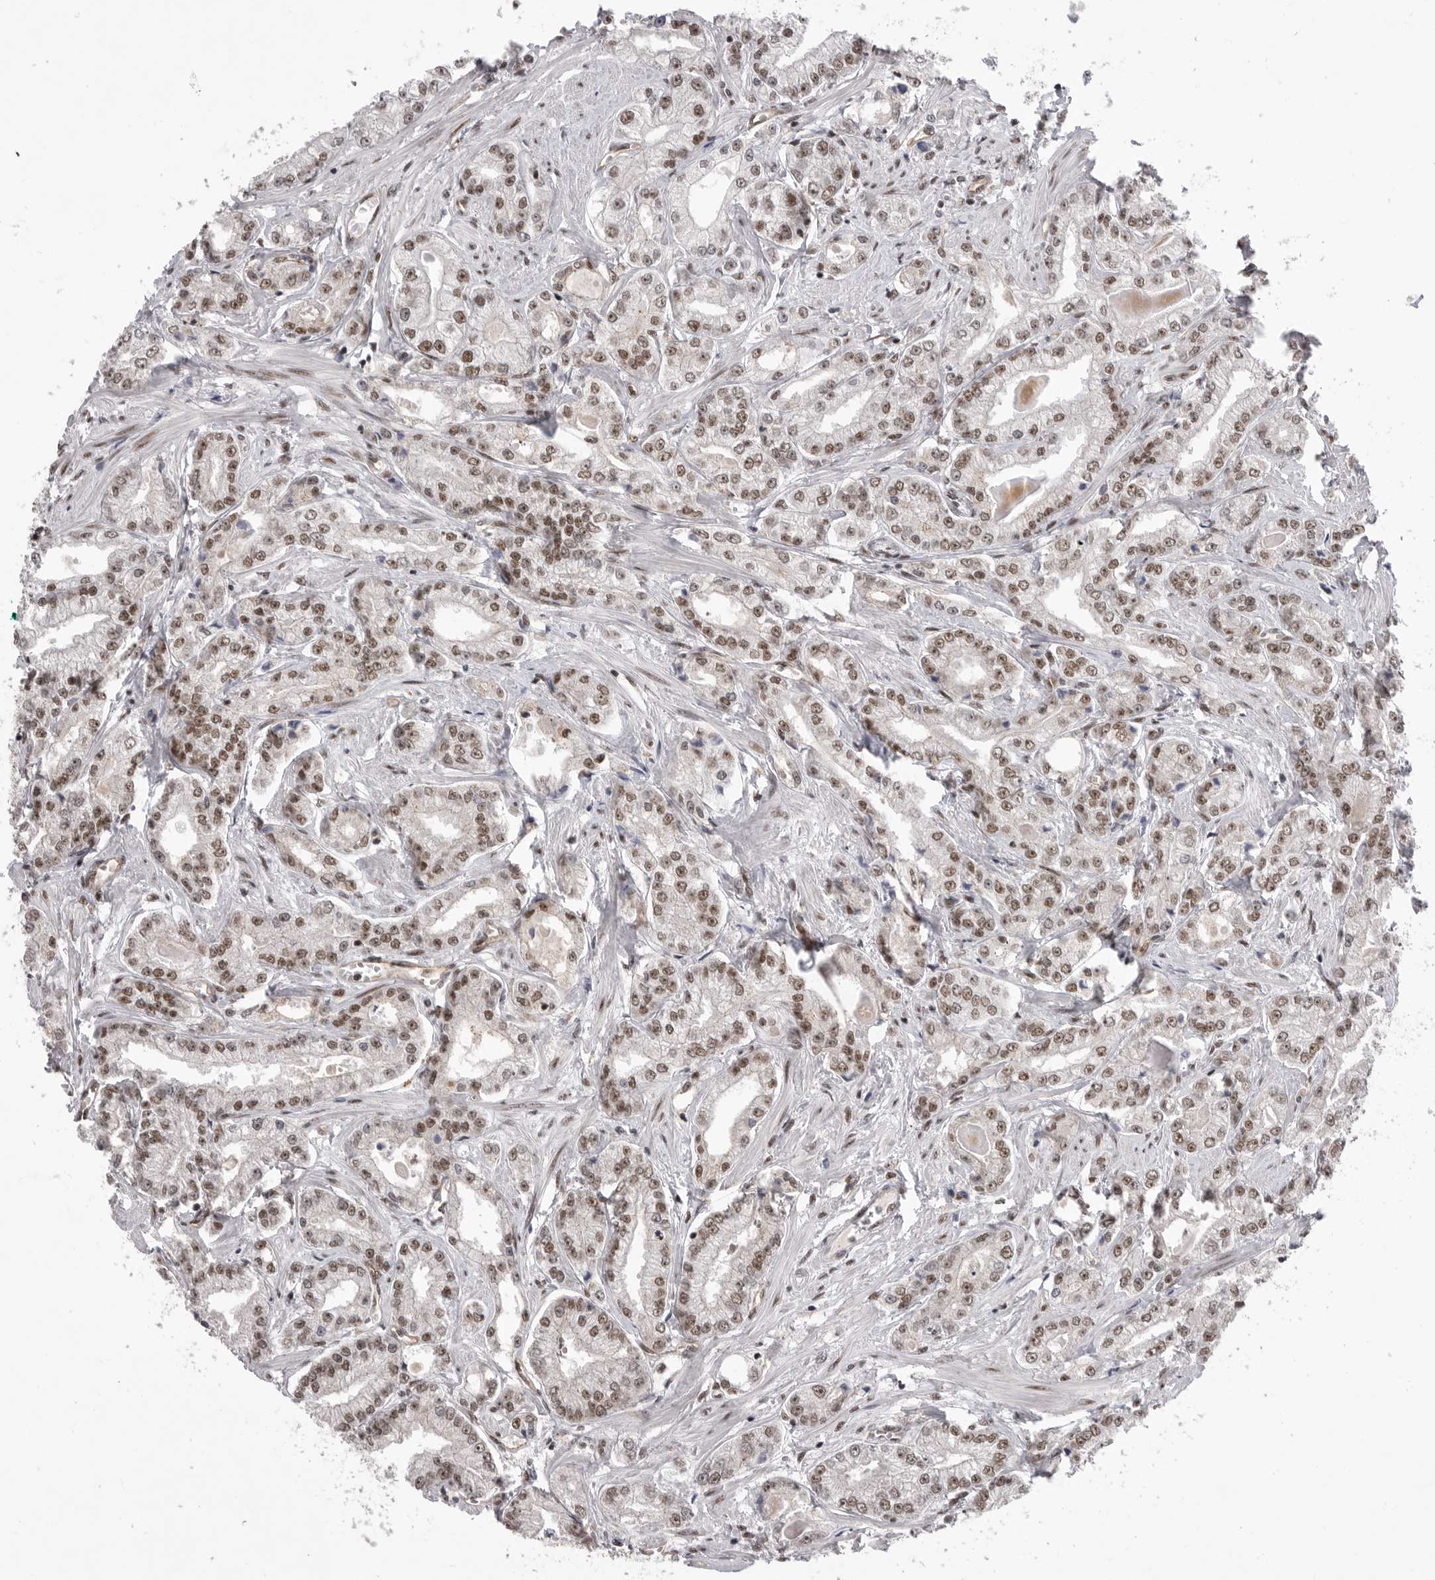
{"staining": {"intensity": "moderate", "quantity": ">75%", "location": "nuclear"}, "tissue": "prostate cancer", "cell_type": "Tumor cells", "image_type": "cancer", "snomed": [{"axis": "morphology", "description": "Adenocarcinoma, Low grade"}, {"axis": "topography", "description": "Prostate"}], "caption": "A brown stain shows moderate nuclear positivity of a protein in prostate cancer (adenocarcinoma (low-grade)) tumor cells.", "gene": "PPP1R8", "patient": {"sex": "male", "age": 62}}